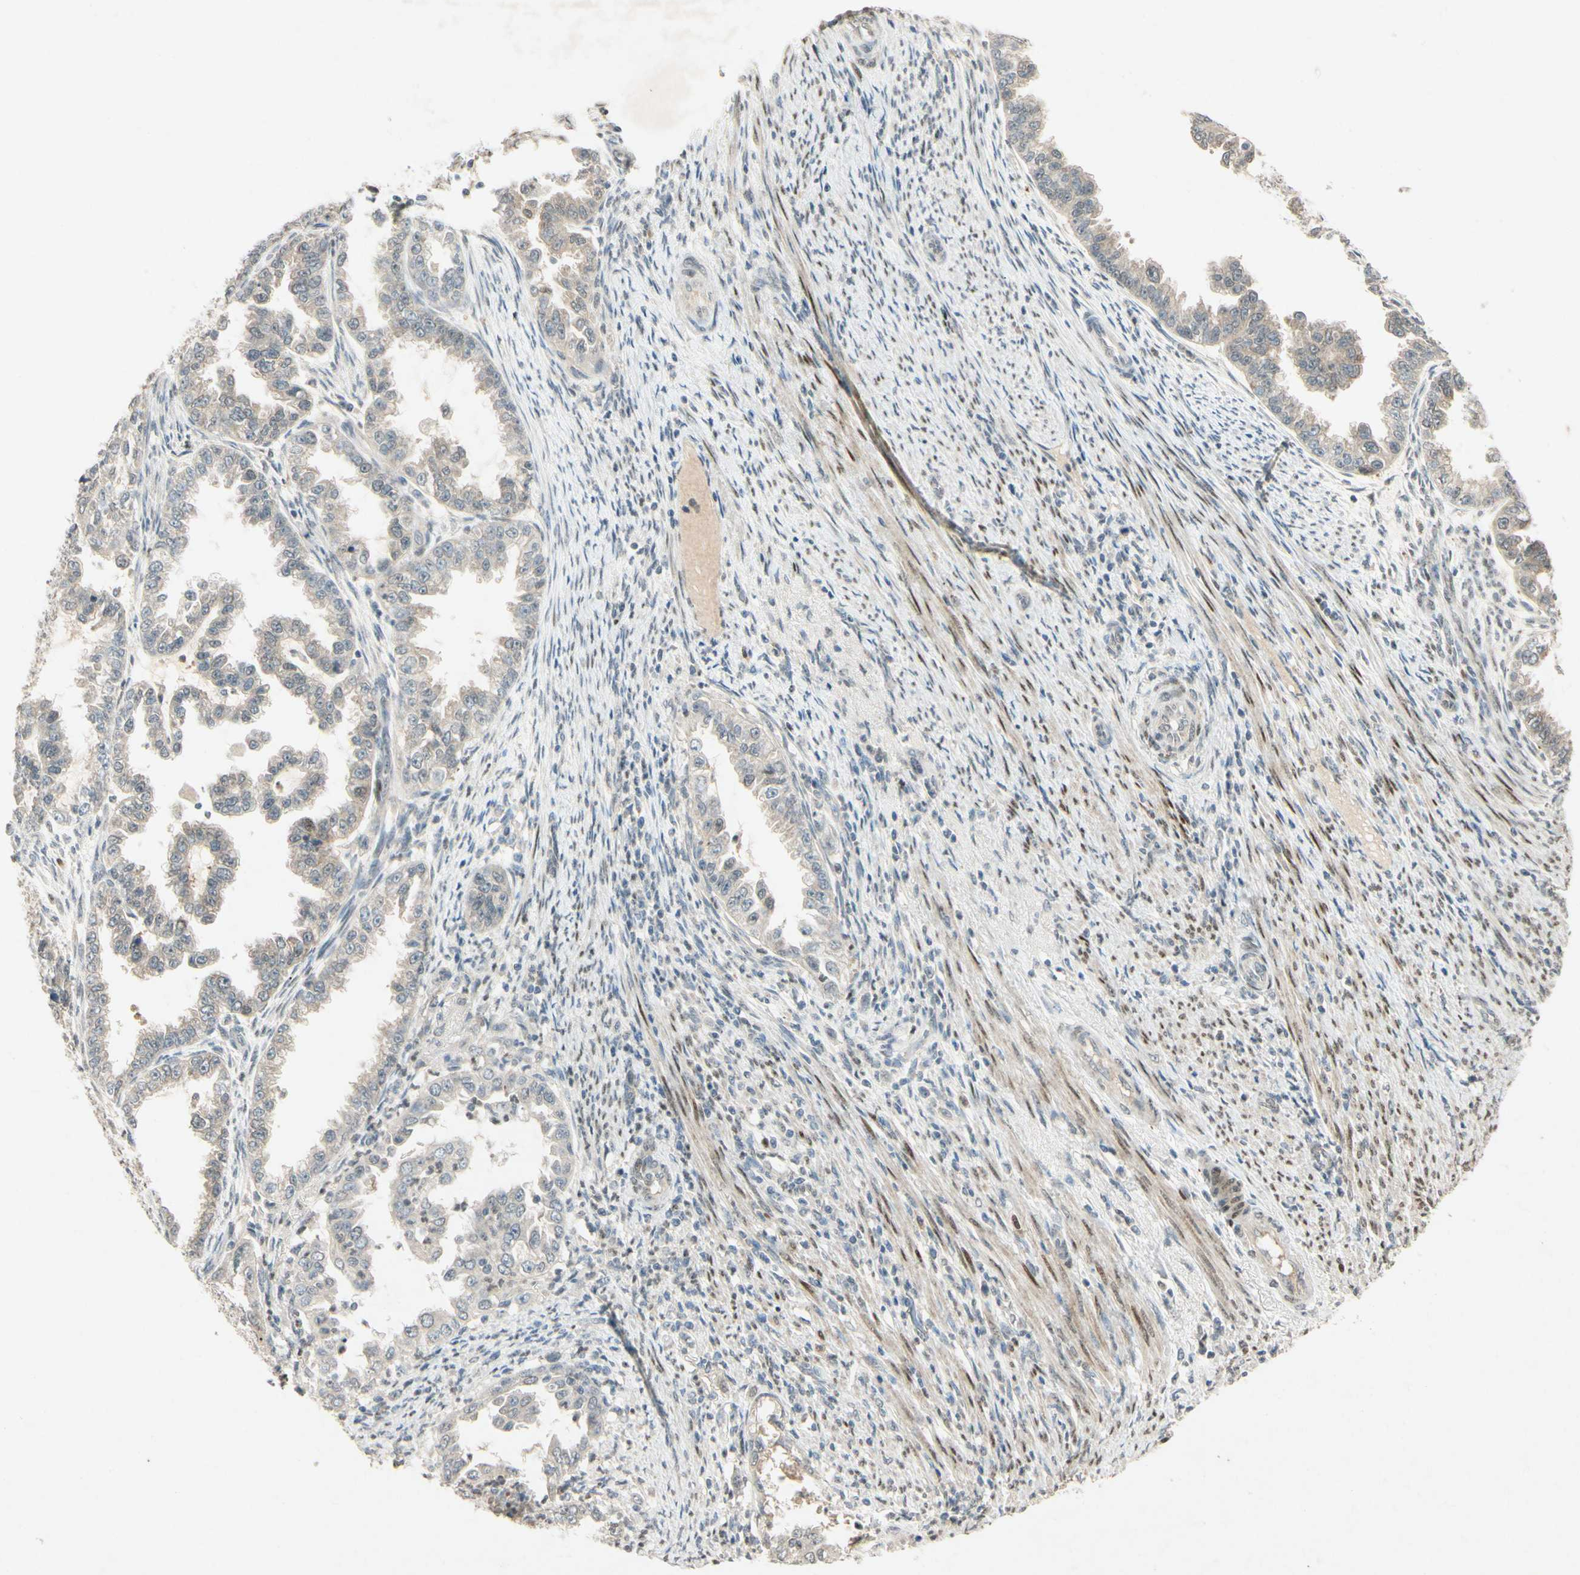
{"staining": {"intensity": "weak", "quantity": "25%-75%", "location": "cytoplasmic/membranous"}, "tissue": "endometrial cancer", "cell_type": "Tumor cells", "image_type": "cancer", "snomed": [{"axis": "morphology", "description": "Adenocarcinoma, NOS"}, {"axis": "topography", "description": "Endometrium"}], "caption": "Approximately 25%-75% of tumor cells in human endometrial cancer show weak cytoplasmic/membranous protein positivity as visualized by brown immunohistochemical staining.", "gene": "HSPA1B", "patient": {"sex": "female", "age": 85}}